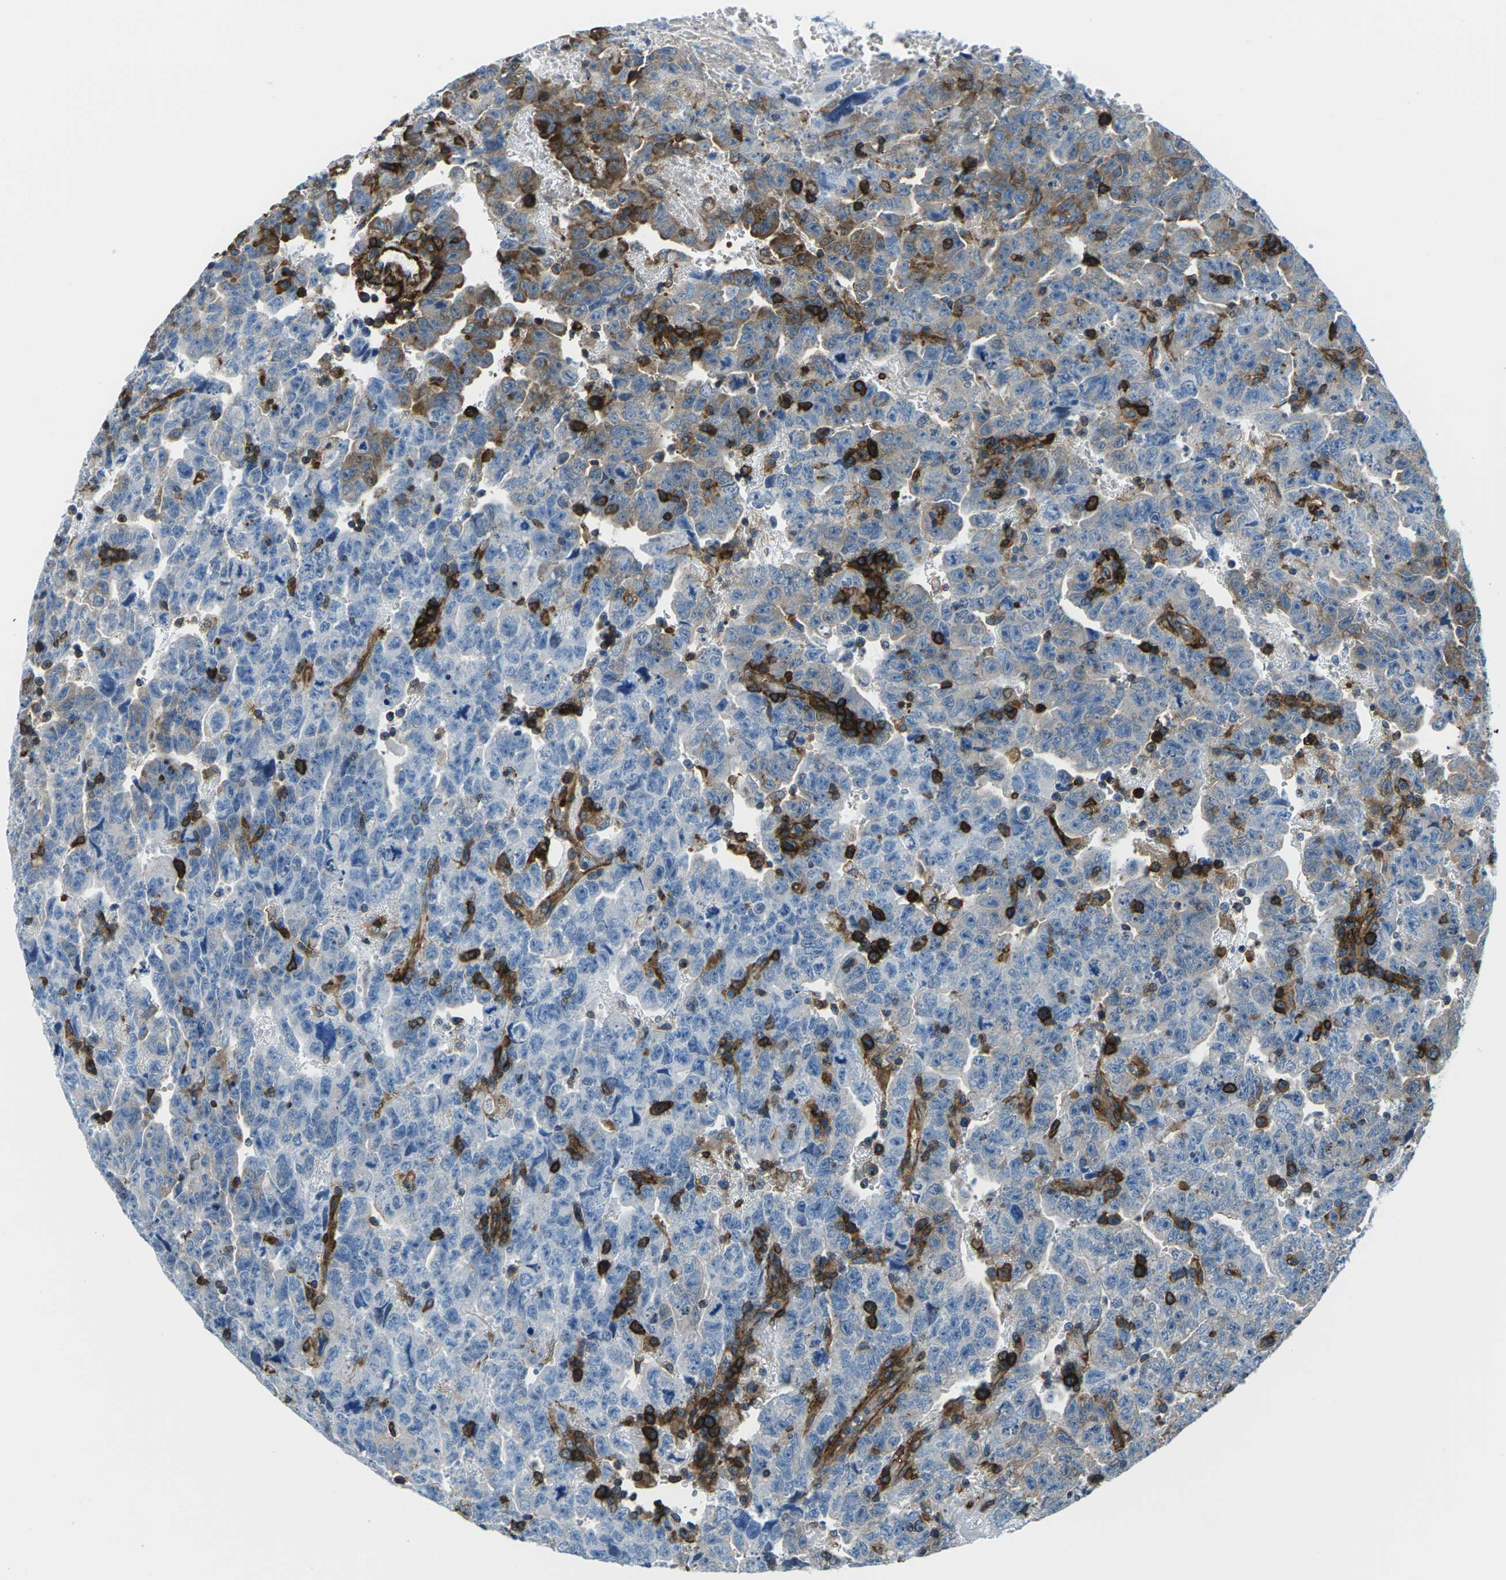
{"staining": {"intensity": "weak", "quantity": "<25%", "location": "cytoplasmic/membranous"}, "tissue": "testis cancer", "cell_type": "Tumor cells", "image_type": "cancer", "snomed": [{"axis": "morphology", "description": "Carcinoma, Embryonal, NOS"}, {"axis": "topography", "description": "Testis"}], "caption": "The histopathology image displays no staining of tumor cells in testis cancer.", "gene": "SOCS4", "patient": {"sex": "male", "age": 28}}